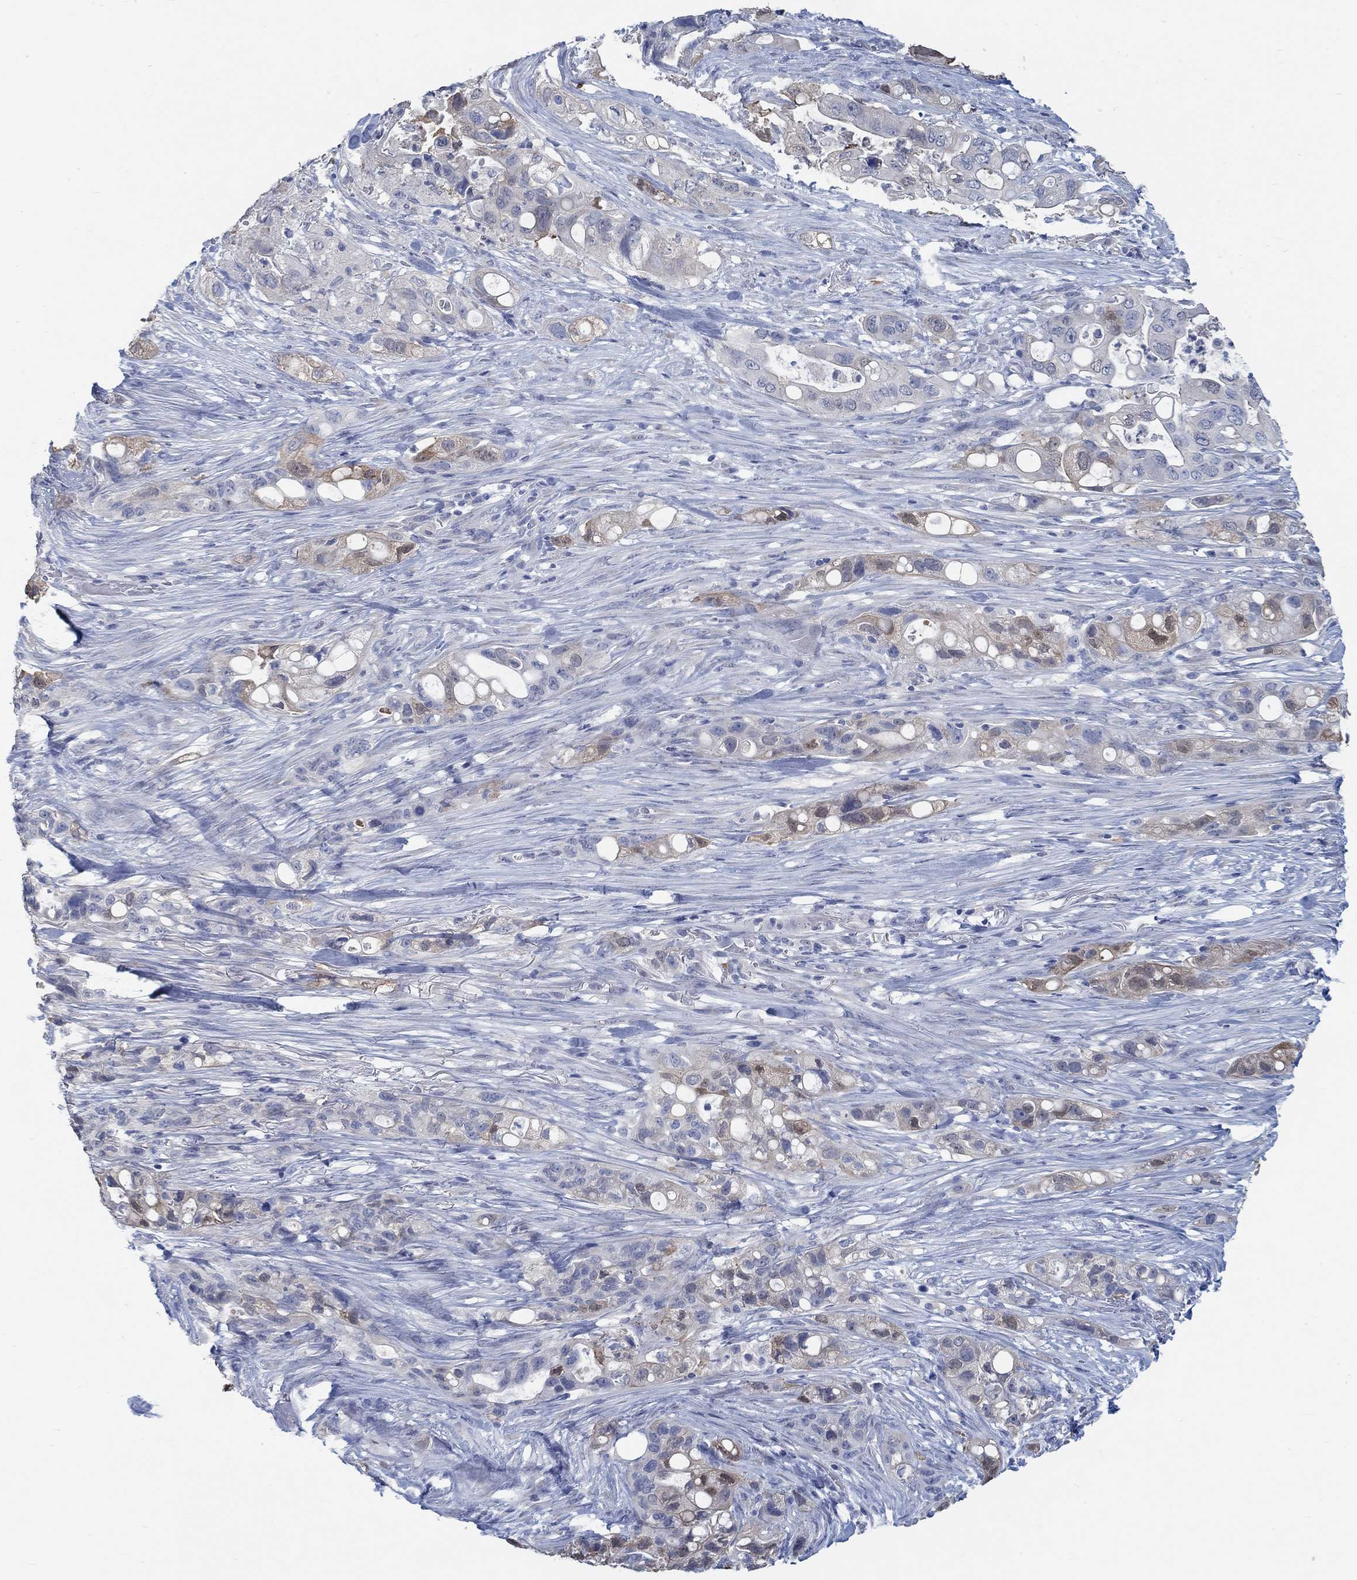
{"staining": {"intensity": "weak", "quantity": "<25%", "location": "cytoplasmic/membranous"}, "tissue": "pancreatic cancer", "cell_type": "Tumor cells", "image_type": "cancer", "snomed": [{"axis": "morphology", "description": "Adenocarcinoma, NOS"}, {"axis": "topography", "description": "Pancreas"}], "caption": "The immunohistochemistry (IHC) histopathology image has no significant staining in tumor cells of pancreatic cancer tissue. (DAB (3,3'-diaminobenzidine) immunohistochemistry (IHC) visualized using brightfield microscopy, high magnification).", "gene": "TEKT4", "patient": {"sex": "female", "age": 72}}